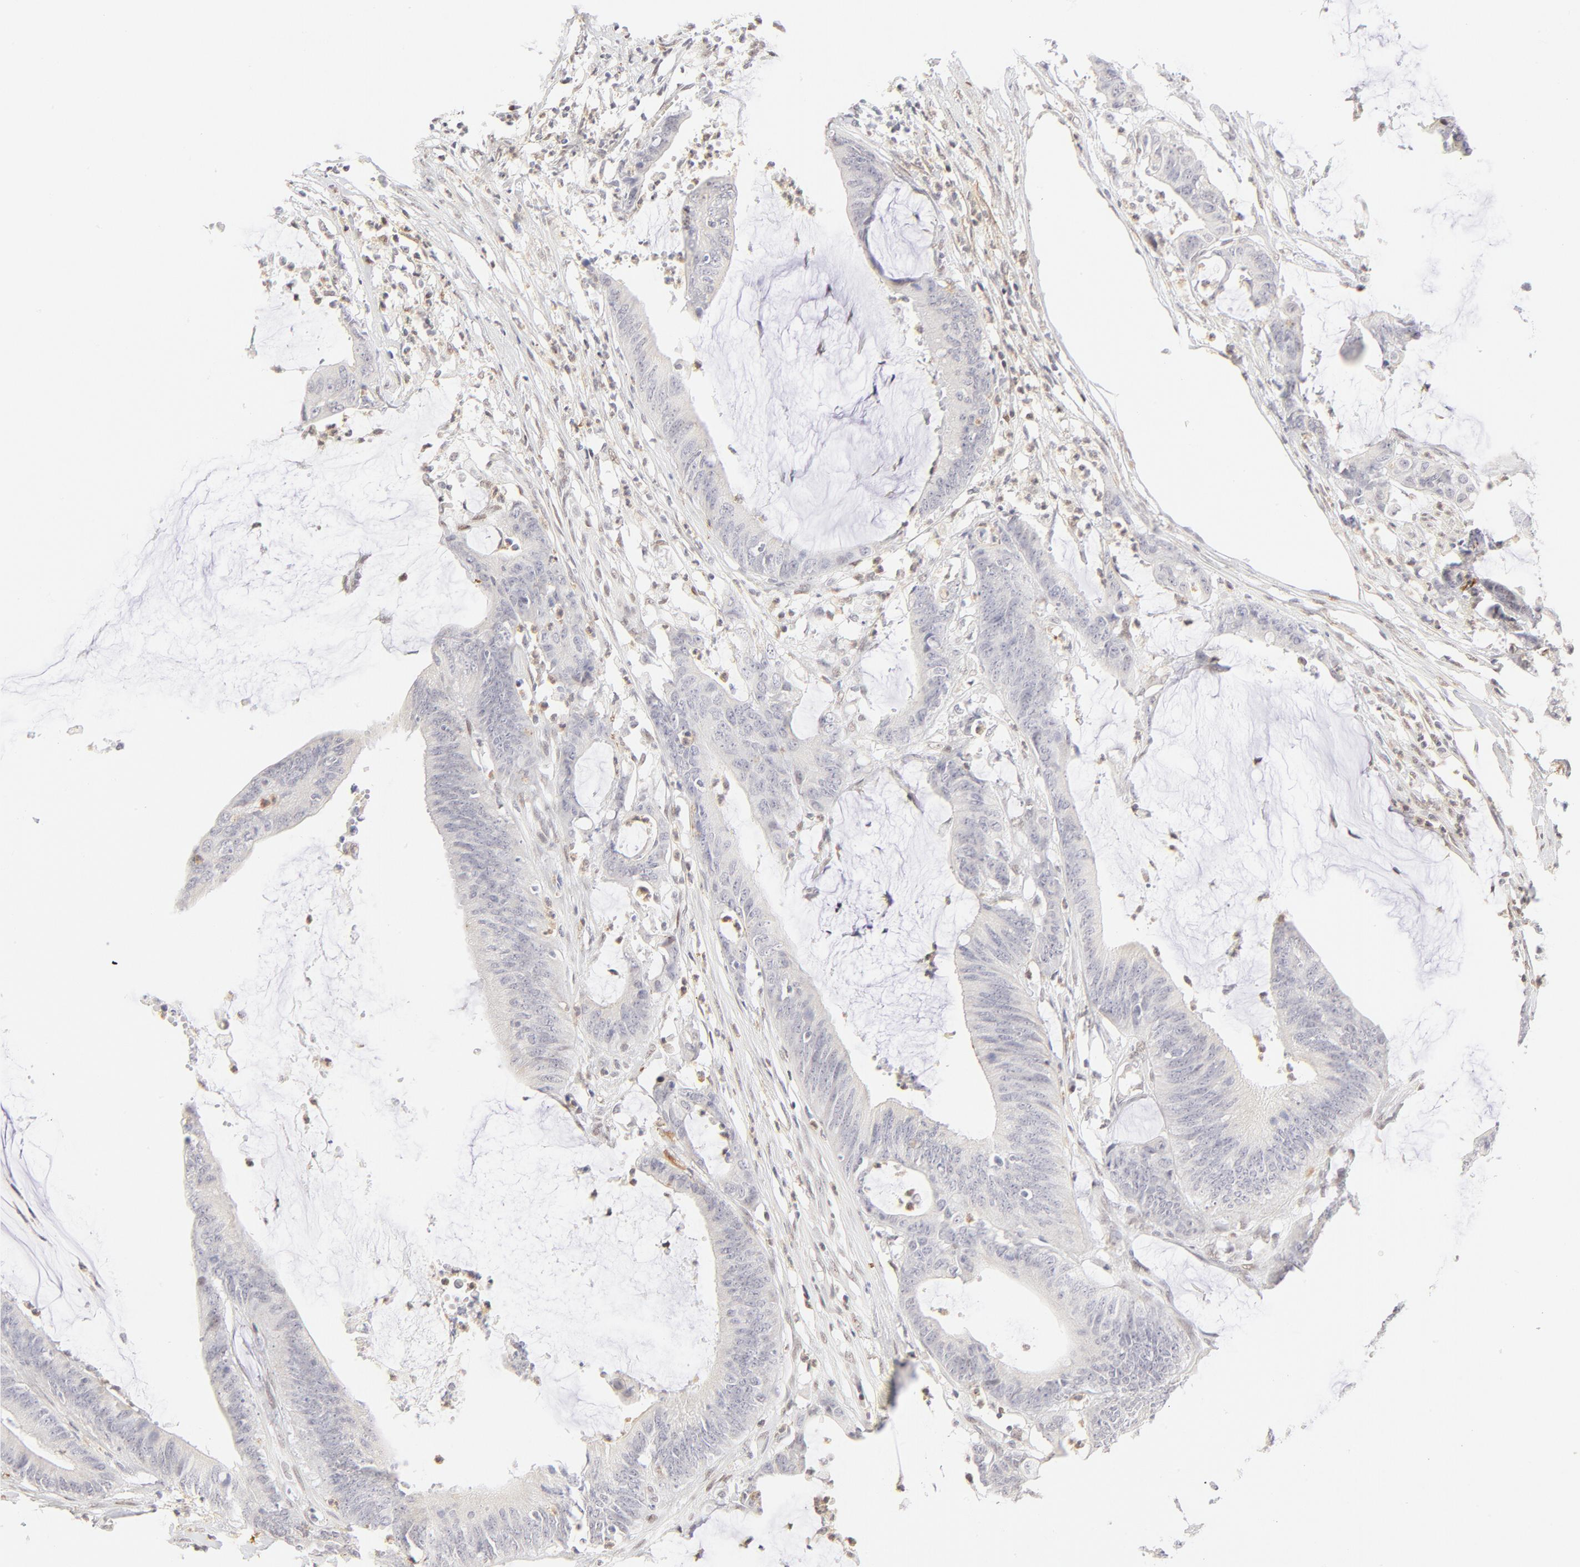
{"staining": {"intensity": "negative", "quantity": "none", "location": "none"}, "tissue": "colorectal cancer", "cell_type": "Tumor cells", "image_type": "cancer", "snomed": [{"axis": "morphology", "description": "Adenocarcinoma, NOS"}, {"axis": "topography", "description": "Rectum"}], "caption": "Tumor cells show no significant protein expression in colorectal cancer.", "gene": "PBX1", "patient": {"sex": "female", "age": 66}}